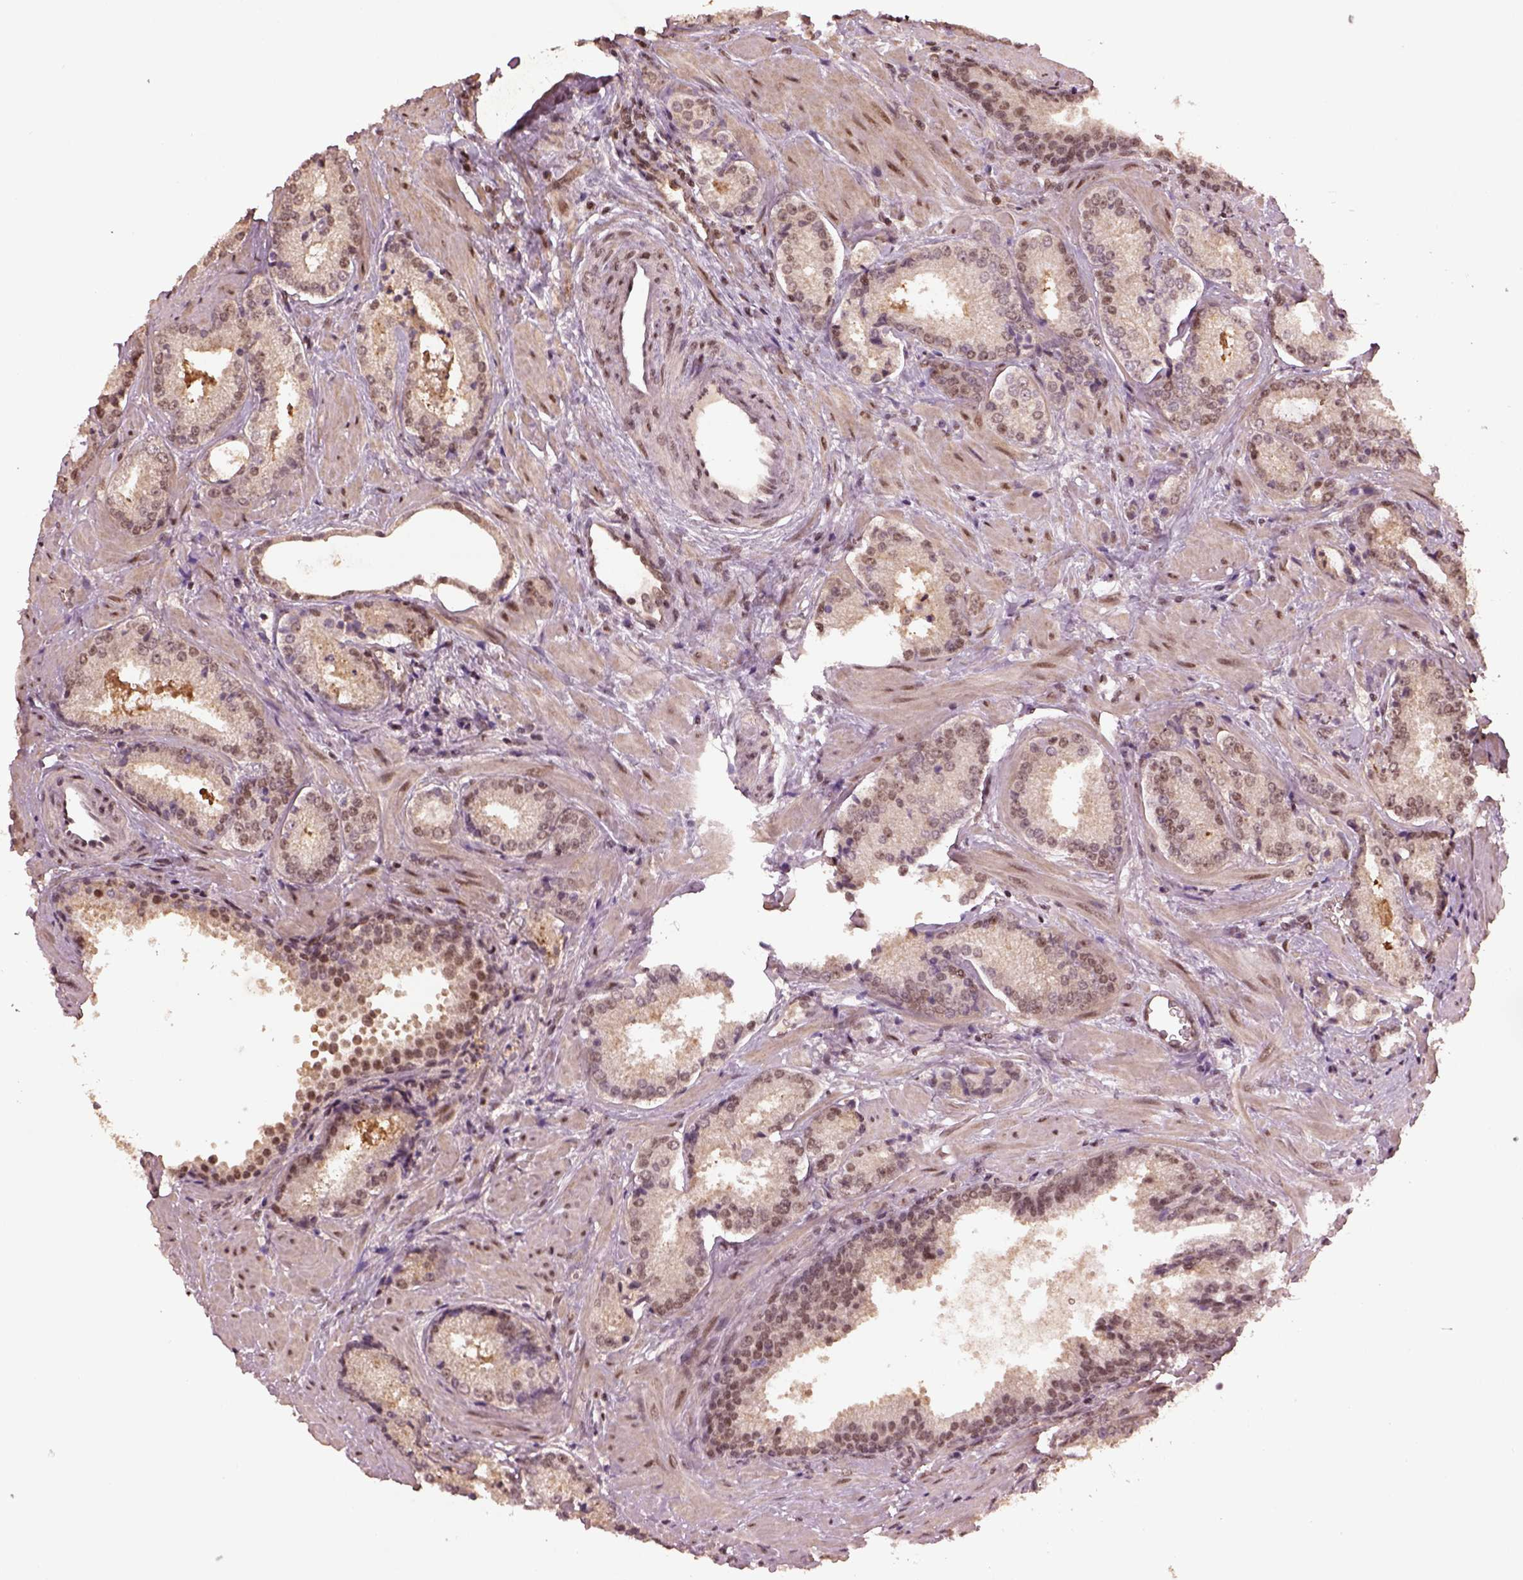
{"staining": {"intensity": "moderate", "quantity": "25%-75%", "location": "nuclear"}, "tissue": "prostate cancer", "cell_type": "Tumor cells", "image_type": "cancer", "snomed": [{"axis": "morphology", "description": "Adenocarcinoma, Low grade"}, {"axis": "topography", "description": "Prostate"}], "caption": "Immunohistochemistry (DAB (3,3'-diaminobenzidine)) staining of human adenocarcinoma (low-grade) (prostate) displays moderate nuclear protein positivity in approximately 25%-75% of tumor cells.", "gene": "BRD9", "patient": {"sex": "male", "age": 56}}